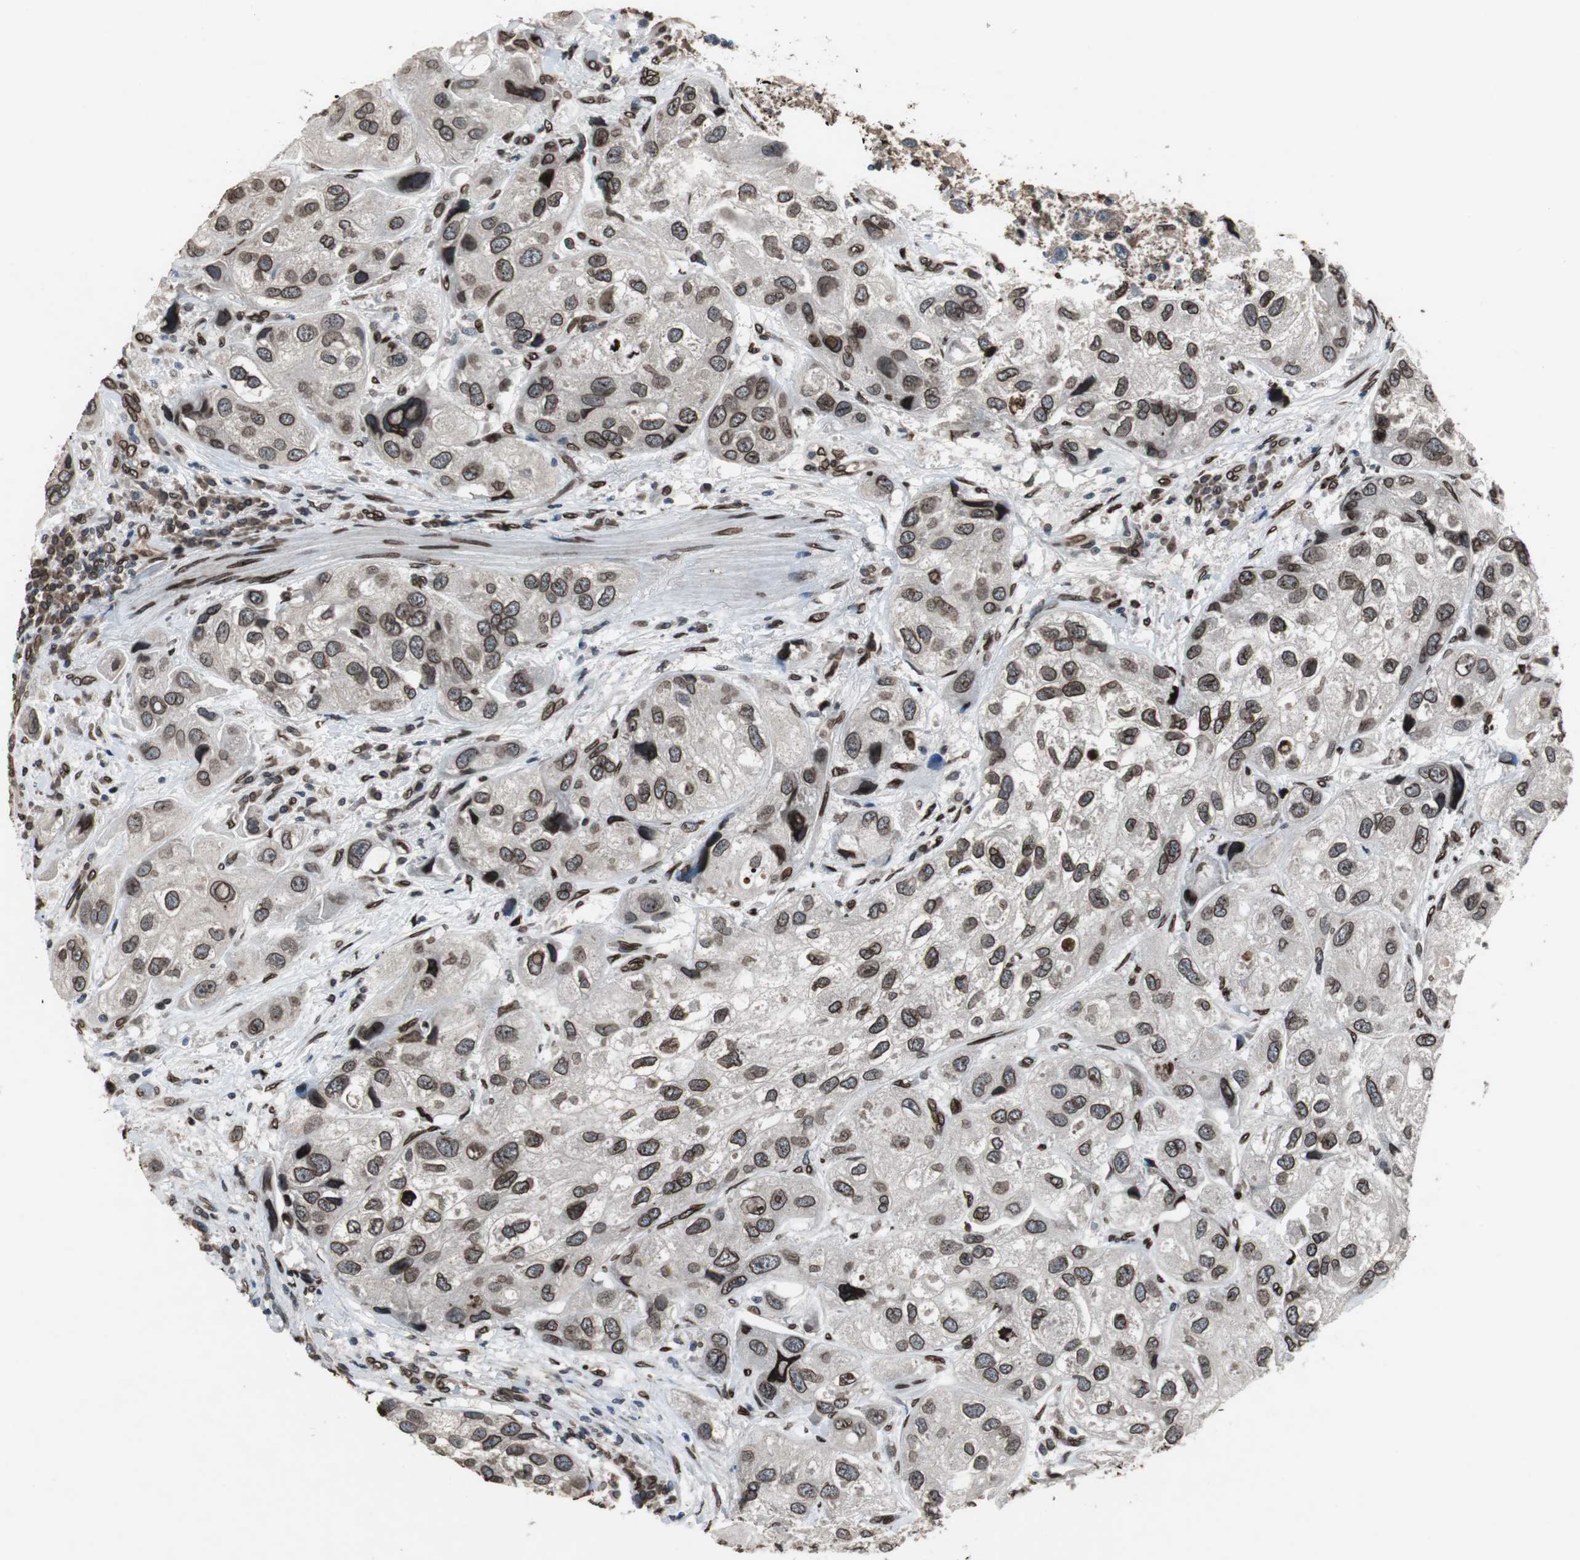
{"staining": {"intensity": "strong", "quantity": ">75%", "location": "cytoplasmic/membranous,nuclear"}, "tissue": "urothelial cancer", "cell_type": "Tumor cells", "image_type": "cancer", "snomed": [{"axis": "morphology", "description": "Urothelial carcinoma, High grade"}, {"axis": "topography", "description": "Urinary bladder"}], "caption": "Immunohistochemical staining of human high-grade urothelial carcinoma shows strong cytoplasmic/membranous and nuclear protein staining in about >75% of tumor cells.", "gene": "LMNA", "patient": {"sex": "female", "age": 64}}